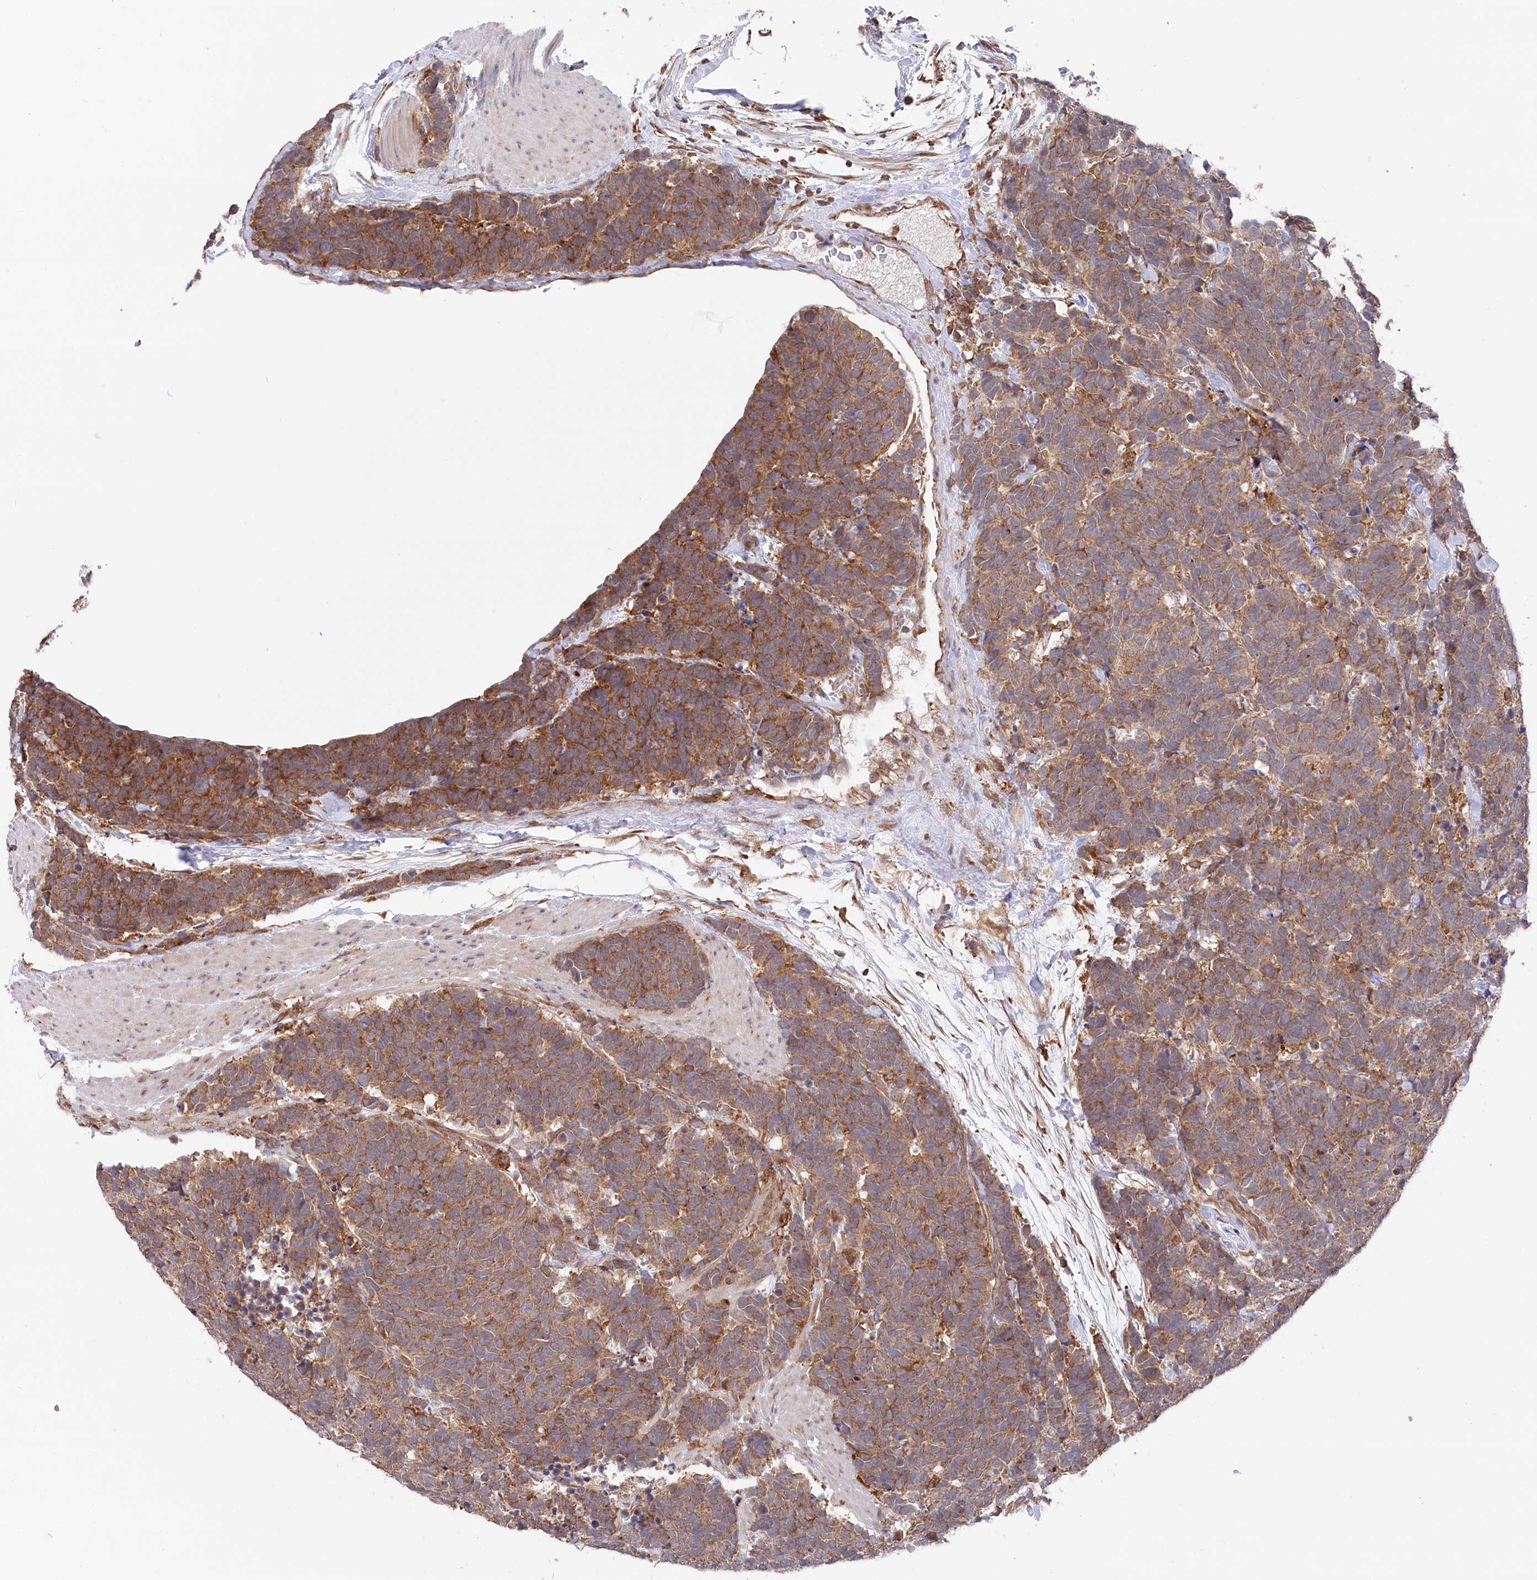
{"staining": {"intensity": "moderate", "quantity": ">75%", "location": "cytoplasmic/membranous"}, "tissue": "carcinoid", "cell_type": "Tumor cells", "image_type": "cancer", "snomed": [{"axis": "morphology", "description": "Carcinoma, NOS"}, {"axis": "morphology", "description": "Carcinoid, malignant, NOS"}, {"axis": "topography", "description": "Urinary bladder"}], "caption": "DAB (3,3'-diaminobenzidine) immunohistochemical staining of human malignant carcinoid shows moderate cytoplasmic/membranous protein positivity in about >75% of tumor cells. Using DAB (3,3'-diaminobenzidine) (brown) and hematoxylin (blue) stains, captured at high magnification using brightfield microscopy.", "gene": "PPP1R21", "patient": {"sex": "male", "age": 57}}